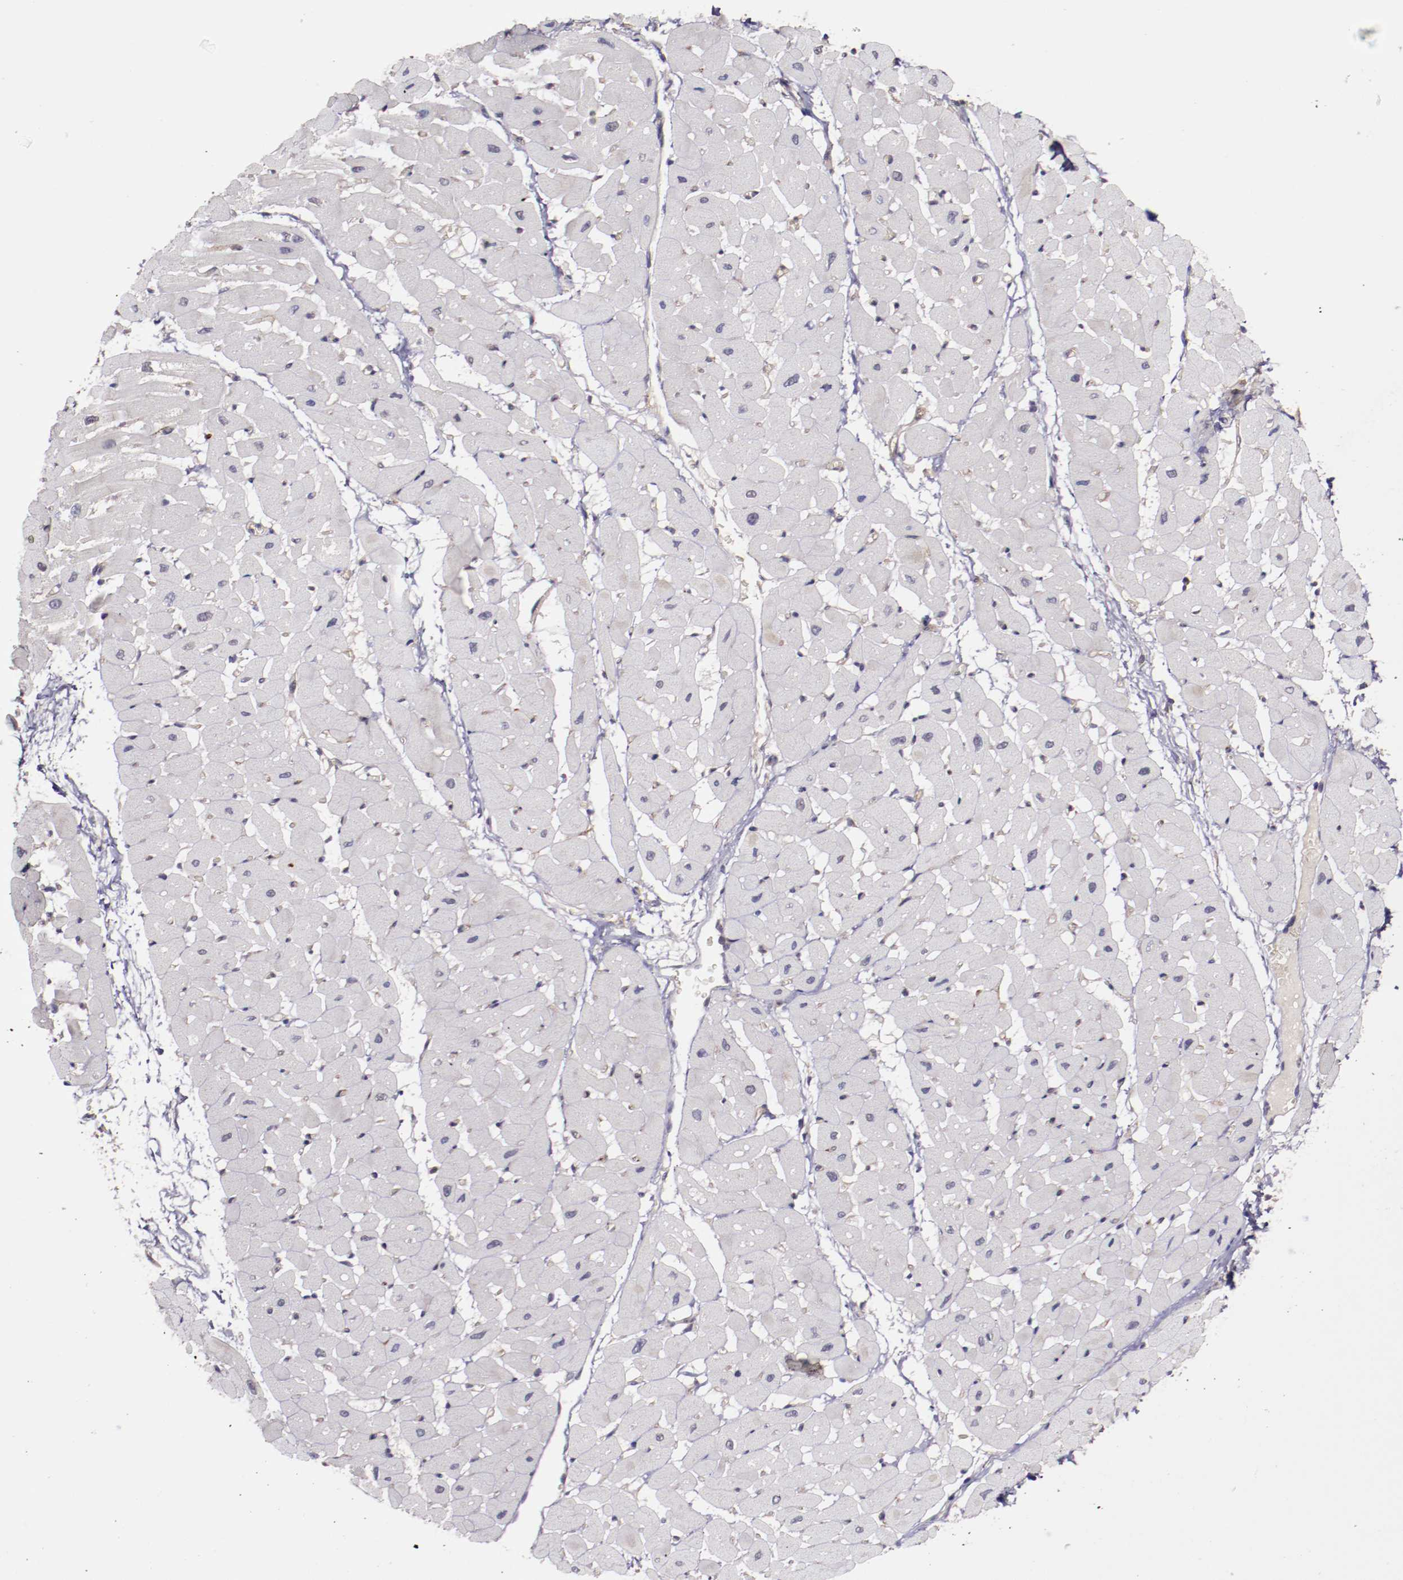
{"staining": {"intensity": "strong", "quantity": "<25%", "location": "nuclear"}, "tissue": "heart muscle", "cell_type": "Cardiomyocytes", "image_type": "normal", "snomed": [{"axis": "morphology", "description": "Normal tissue, NOS"}, {"axis": "topography", "description": "Heart"}], "caption": "Immunohistochemistry (DAB) staining of normal human heart muscle reveals strong nuclear protein staining in approximately <25% of cardiomyocytes.", "gene": "FTSJ1", "patient": {"sex": "male", "age": 45}}